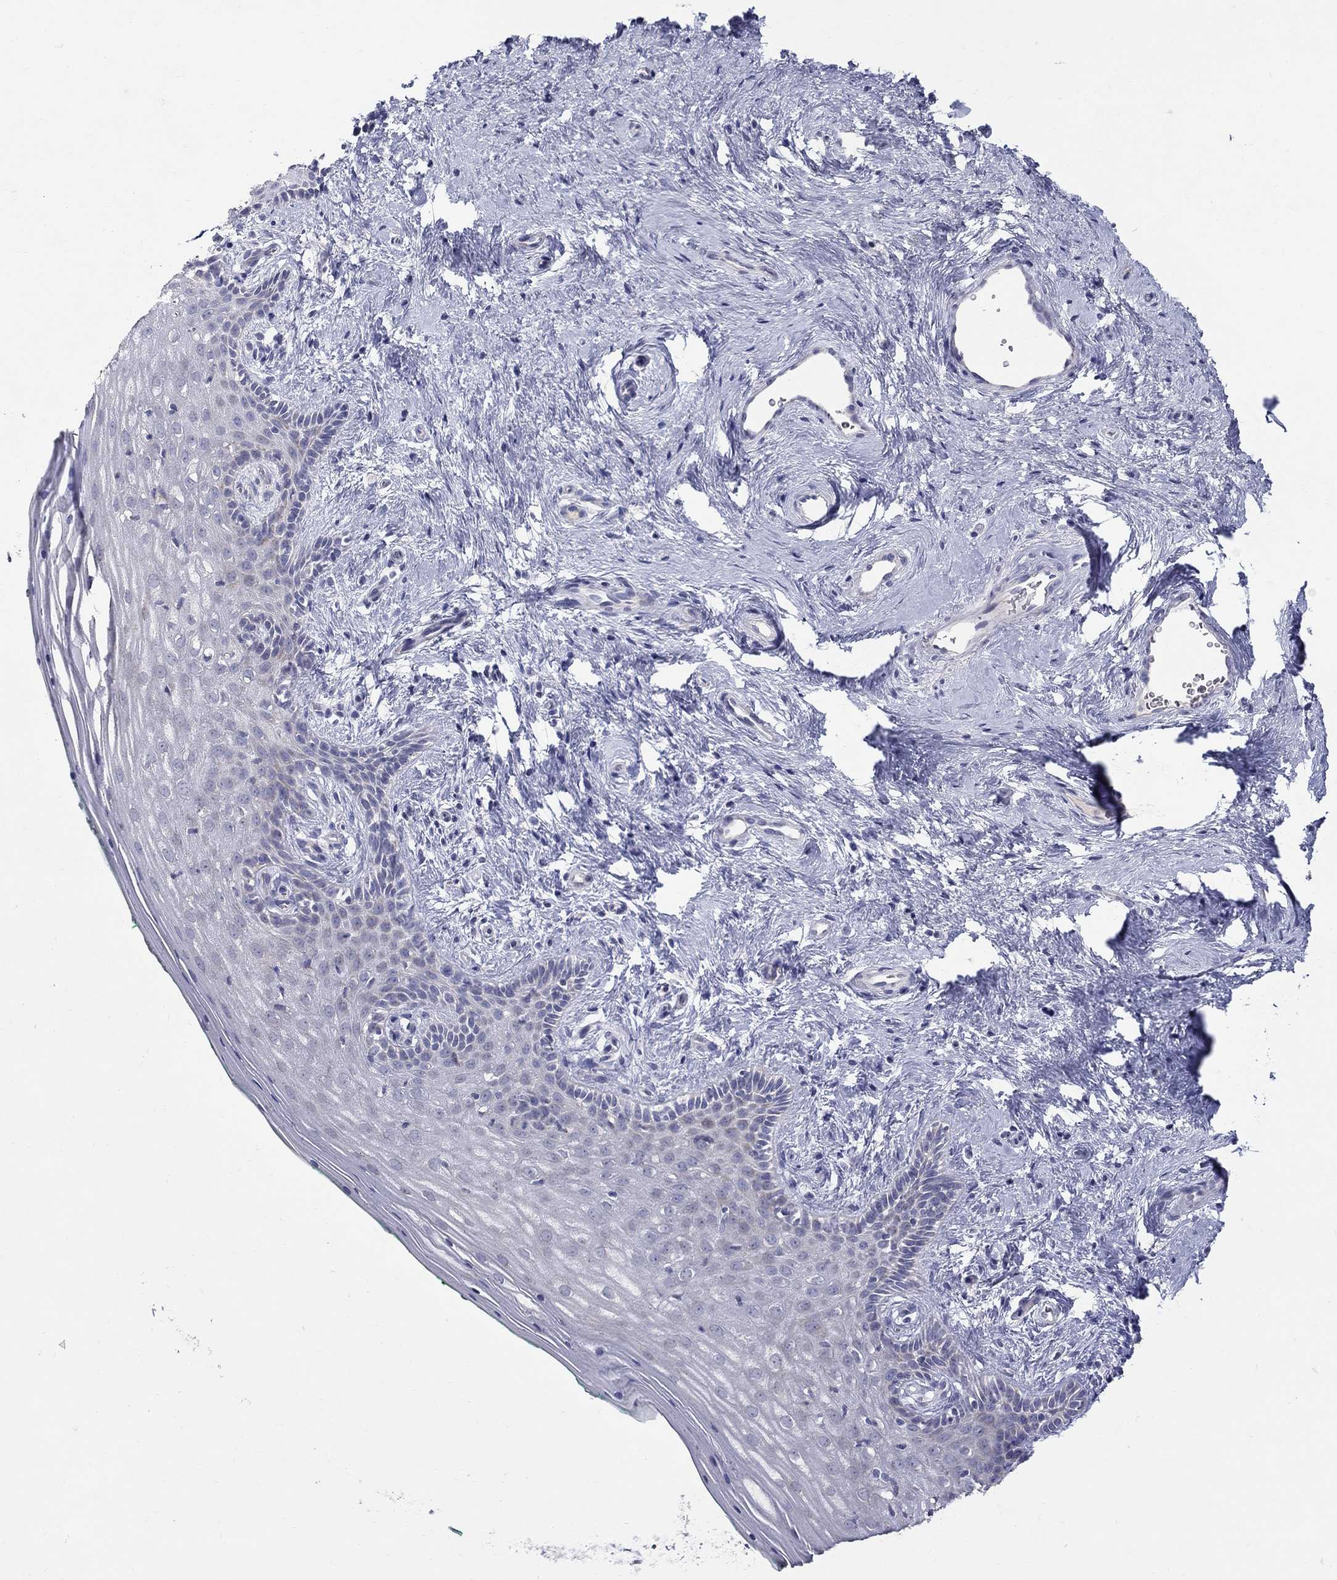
{"staining": {"intensity": "negative", "quantity": "none", "location": "none"}, "tissue": "vagina", "cell_type": "Squamous epithelial cells", "image_type": "normal", "snomed": [{"axis": "morphology", "description": "Normal tissue, NOS"}, {"axis": "topography", "description": "Vagina"}], "caption": "Squamous epithelial cells are negative for brown protein staining in unremarkable vagina. Nuclei are stained in blue.", "gene": "HMX2", "patient": {"sex": "female", "age": 45}}